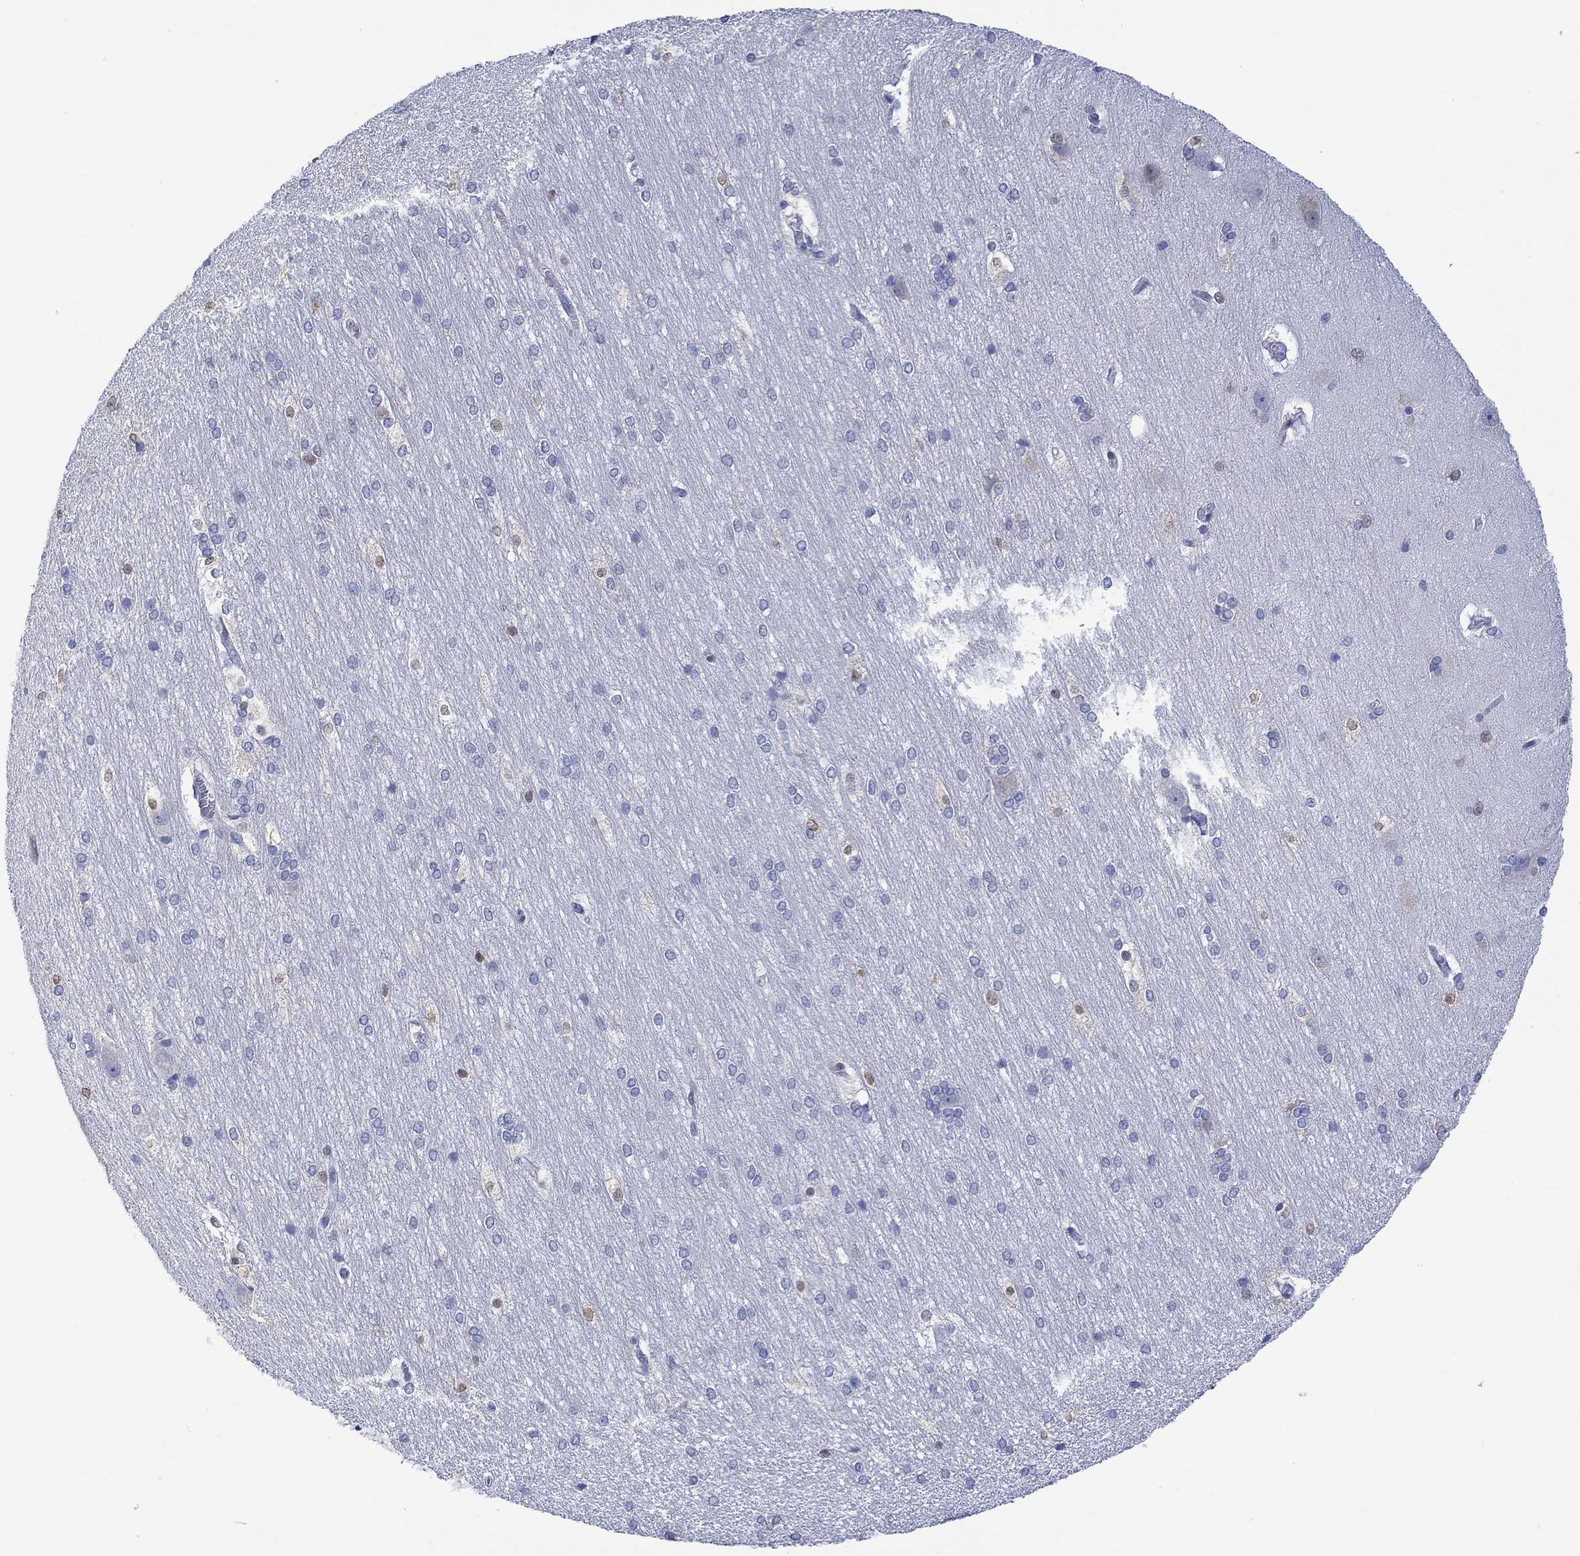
{"staining": {"intensity": "strong", "quantity": "<25%", "location": "nuclear"}, "tissue": "hippocampus", "cell_type": "Glial cells", "image_type": "normal", "snomed": [{"axis": "morphology", "description": "Normal tissue, NOS"}, {"axis": "topography", "description": "Cerebral cortex"}, {"axis": "topography", "description": "Hippocampus"}], "caption": "An immunohistochemistry (IHC) histopathology image of benign tissue is shown. Protein staining in brown highlights strong nuclear positivity in hippocampus within glial cells.", "gene": "MSI1", "patient": {"sex": "female", "age": 19}}